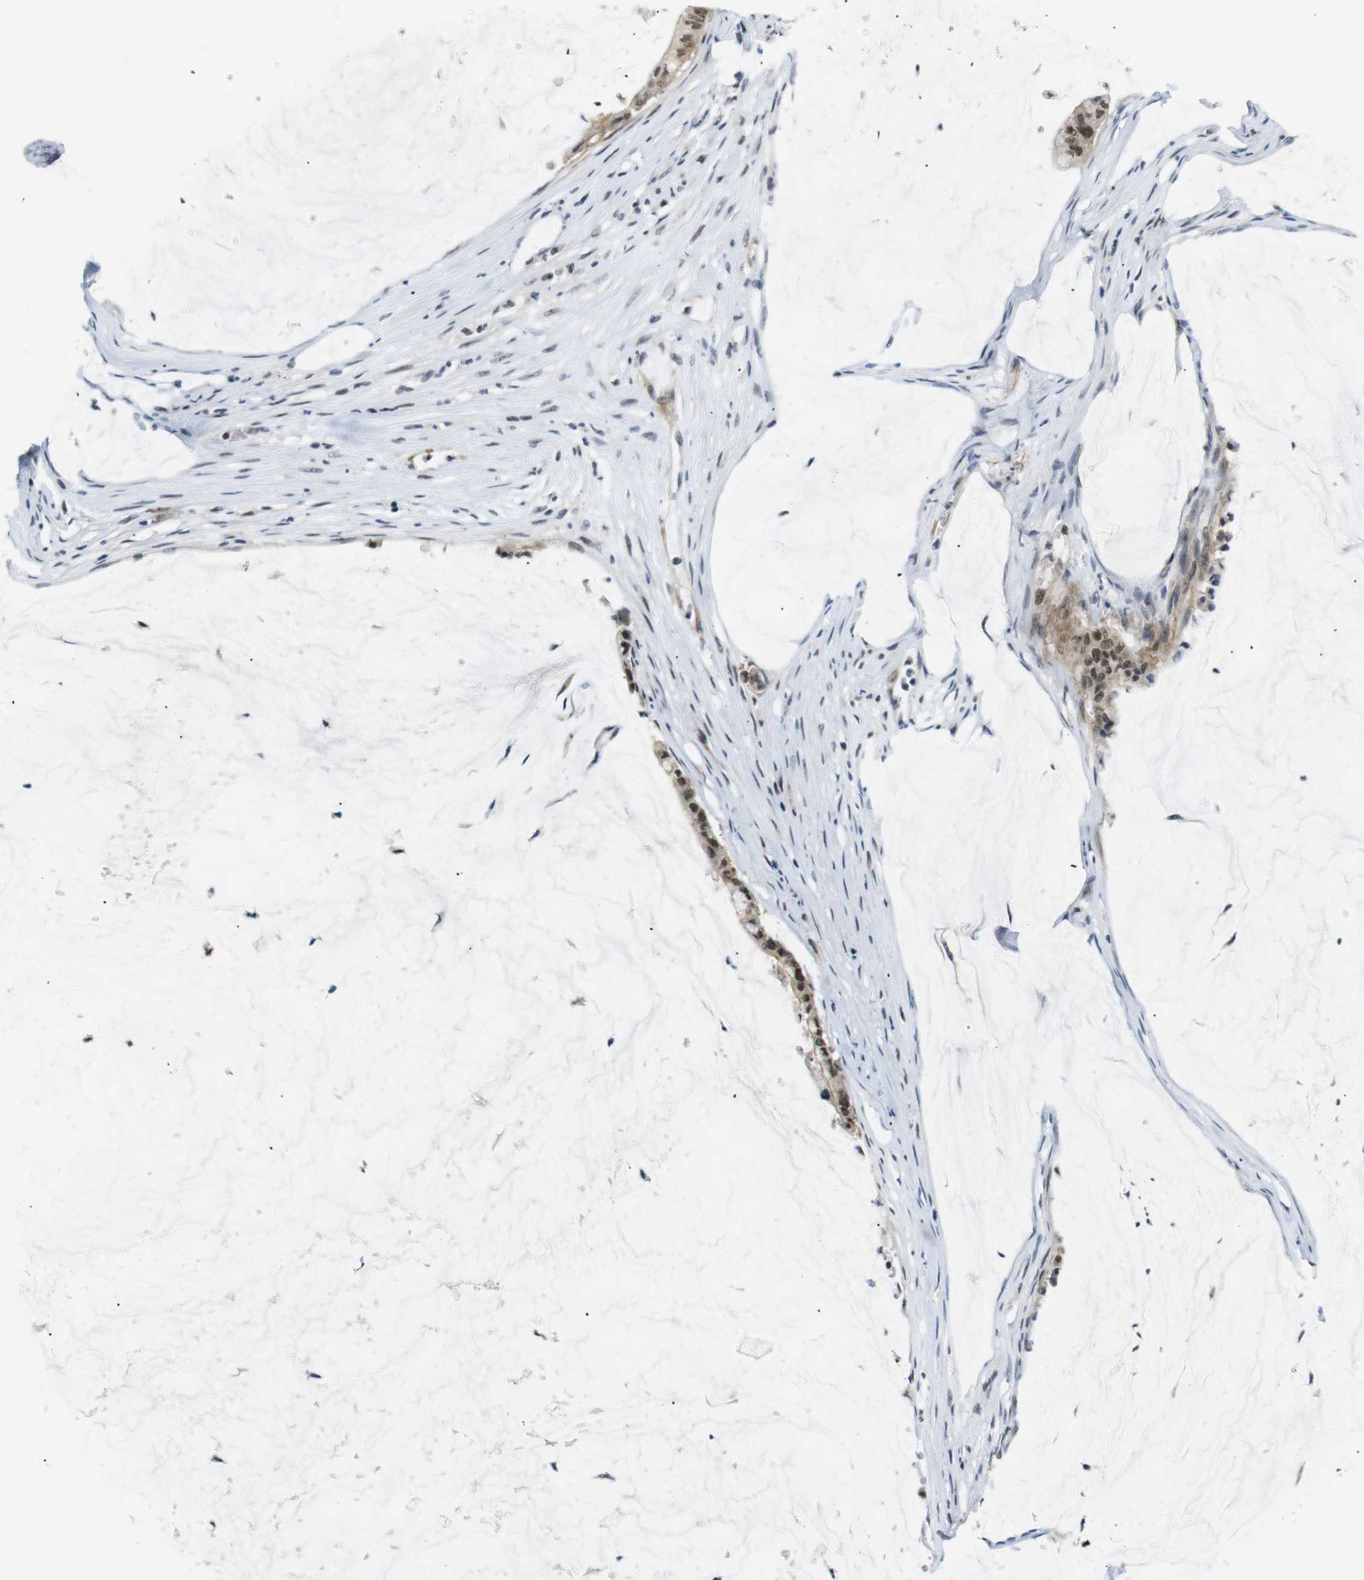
{"staining": {"intensity": "moderate", "quantity": ">75%", "location": "cytoplasmic/membranous,nuclear"}, "tissue": "pancreatic cancer", "cell_type": "Tumor cells", "image_type": "cancer", "snomed": [{"axis": "morphology", "description": "Adenocarcinoma, NOS"}, {"axis": "topography", "description": "Pancreas"}], "caption": "IHC (DAB (3,3'-diaminobenzidine)) staining of adenocarcinoma (pancreatic) exhibits moderate cytoplasmic/membranous and nuclear protein positivity in about >75% of tumor cells.", "gene": "PARN", "patient": {"sex": "male", "age": 41}}